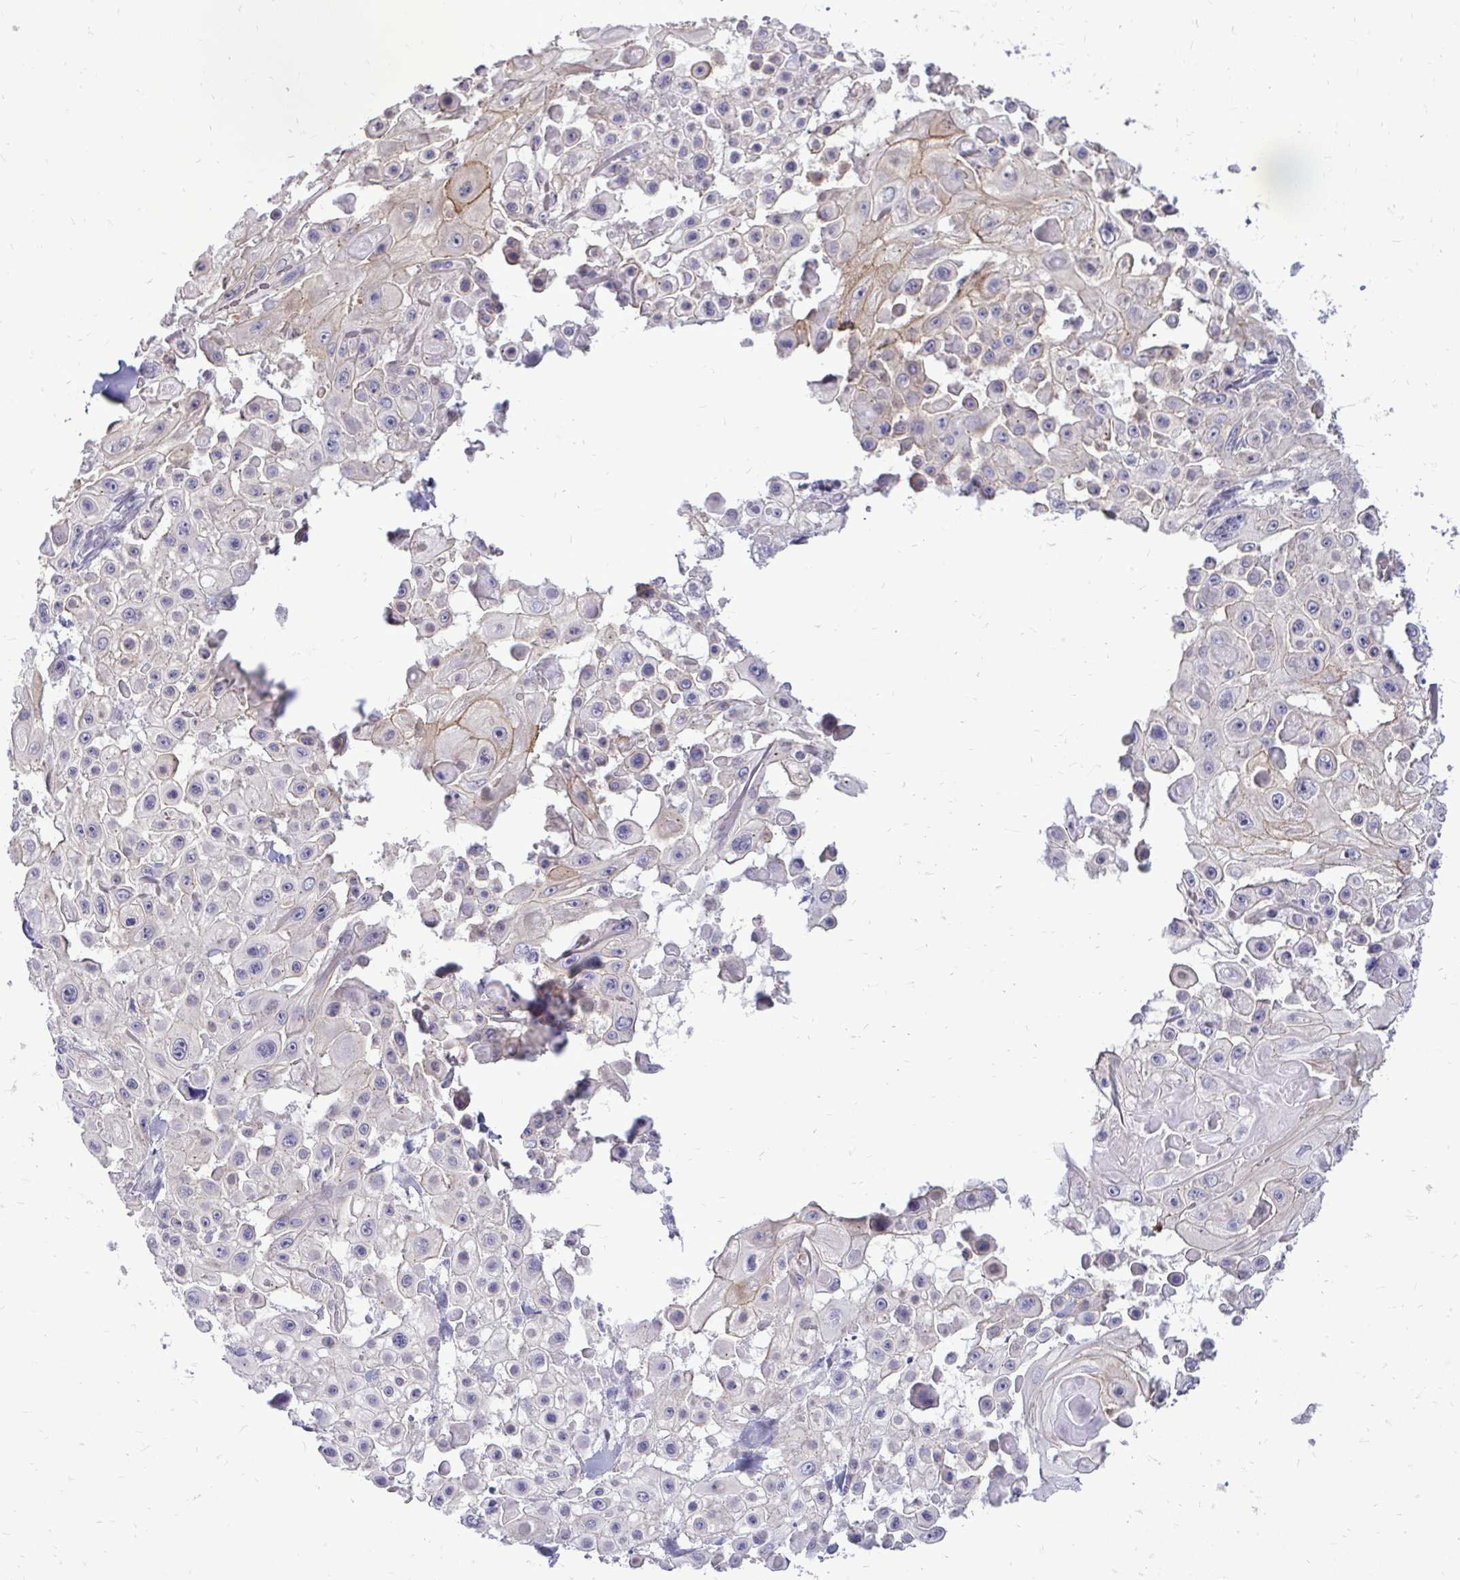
{"staining": {"intensity": "strong", "quantity": "<25%", "location": "cytoplasmic/membranous"}, "tissue": "skin cancer", "cell_type": "Tumor cells", "image_type": "cancer", "snomed": [{"axis": "morphology", "description": "Squamous cell carcinoma, NOS"}, {"axis": "topography", "description": "Skin"}], "caption": "An image of human skin cancer (squamous cell carcinoma) stained for a protein shows strong cytoplasmic/membranous brown staining in tumor cells.", "gene": "SPTBN2", "patient": {"sex": "male", "age": 91}}